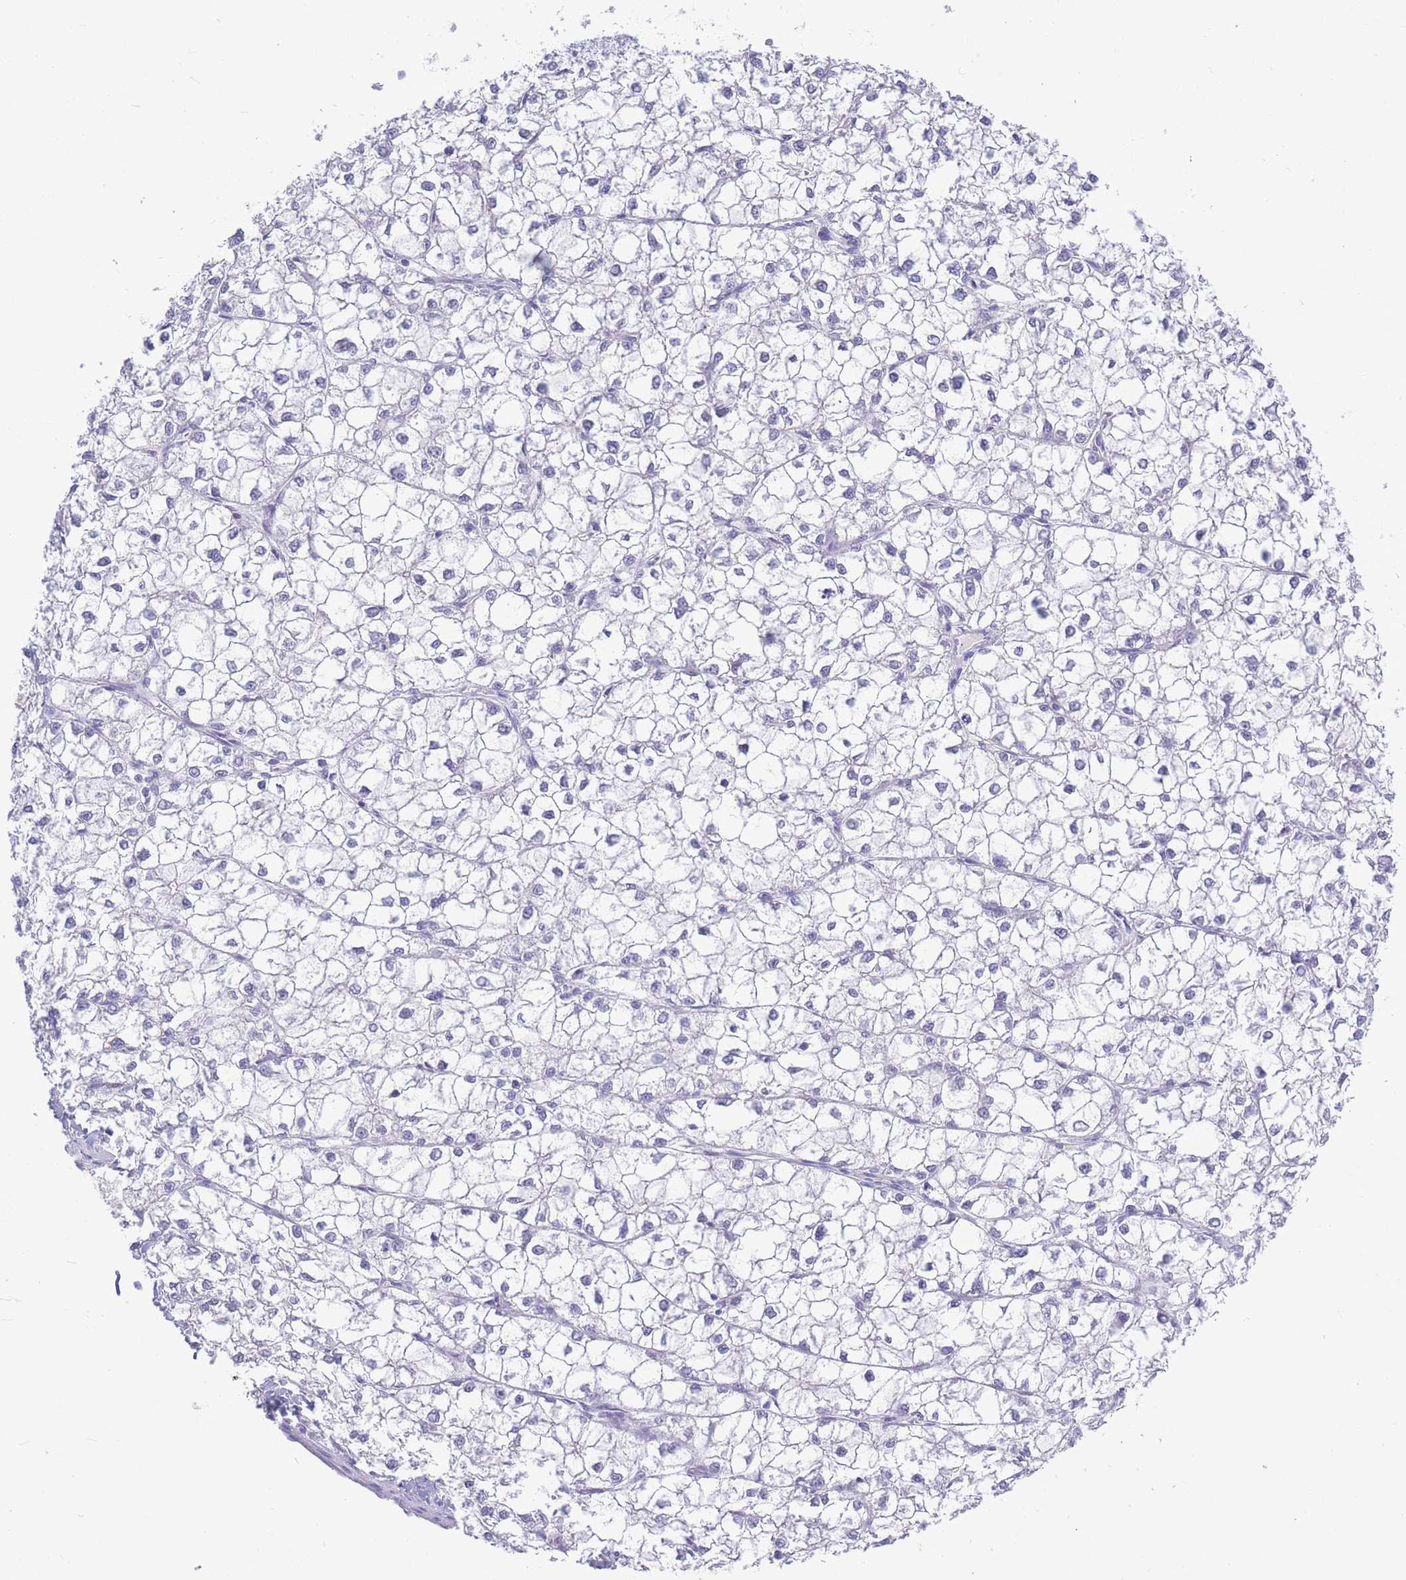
{"staining": {"intensity": "negative", "quantity": "none", "location": "none"}, "tissue": "liver cancer", "cell_type": "Tumor cells", "image_type": "cancer", "snomed": [{"axis": "morphology", "description": "Carcinoma, Hepatocellular, NOS"}, {"axis": "topography", "description": "Liver"}], "caption": "An IHC histopathology image of liver cancer is shown. There is no staining in tumor cells of liver cancer.", "gene": "ZFP62", "patient": {"sex": "female", "age": 43}}